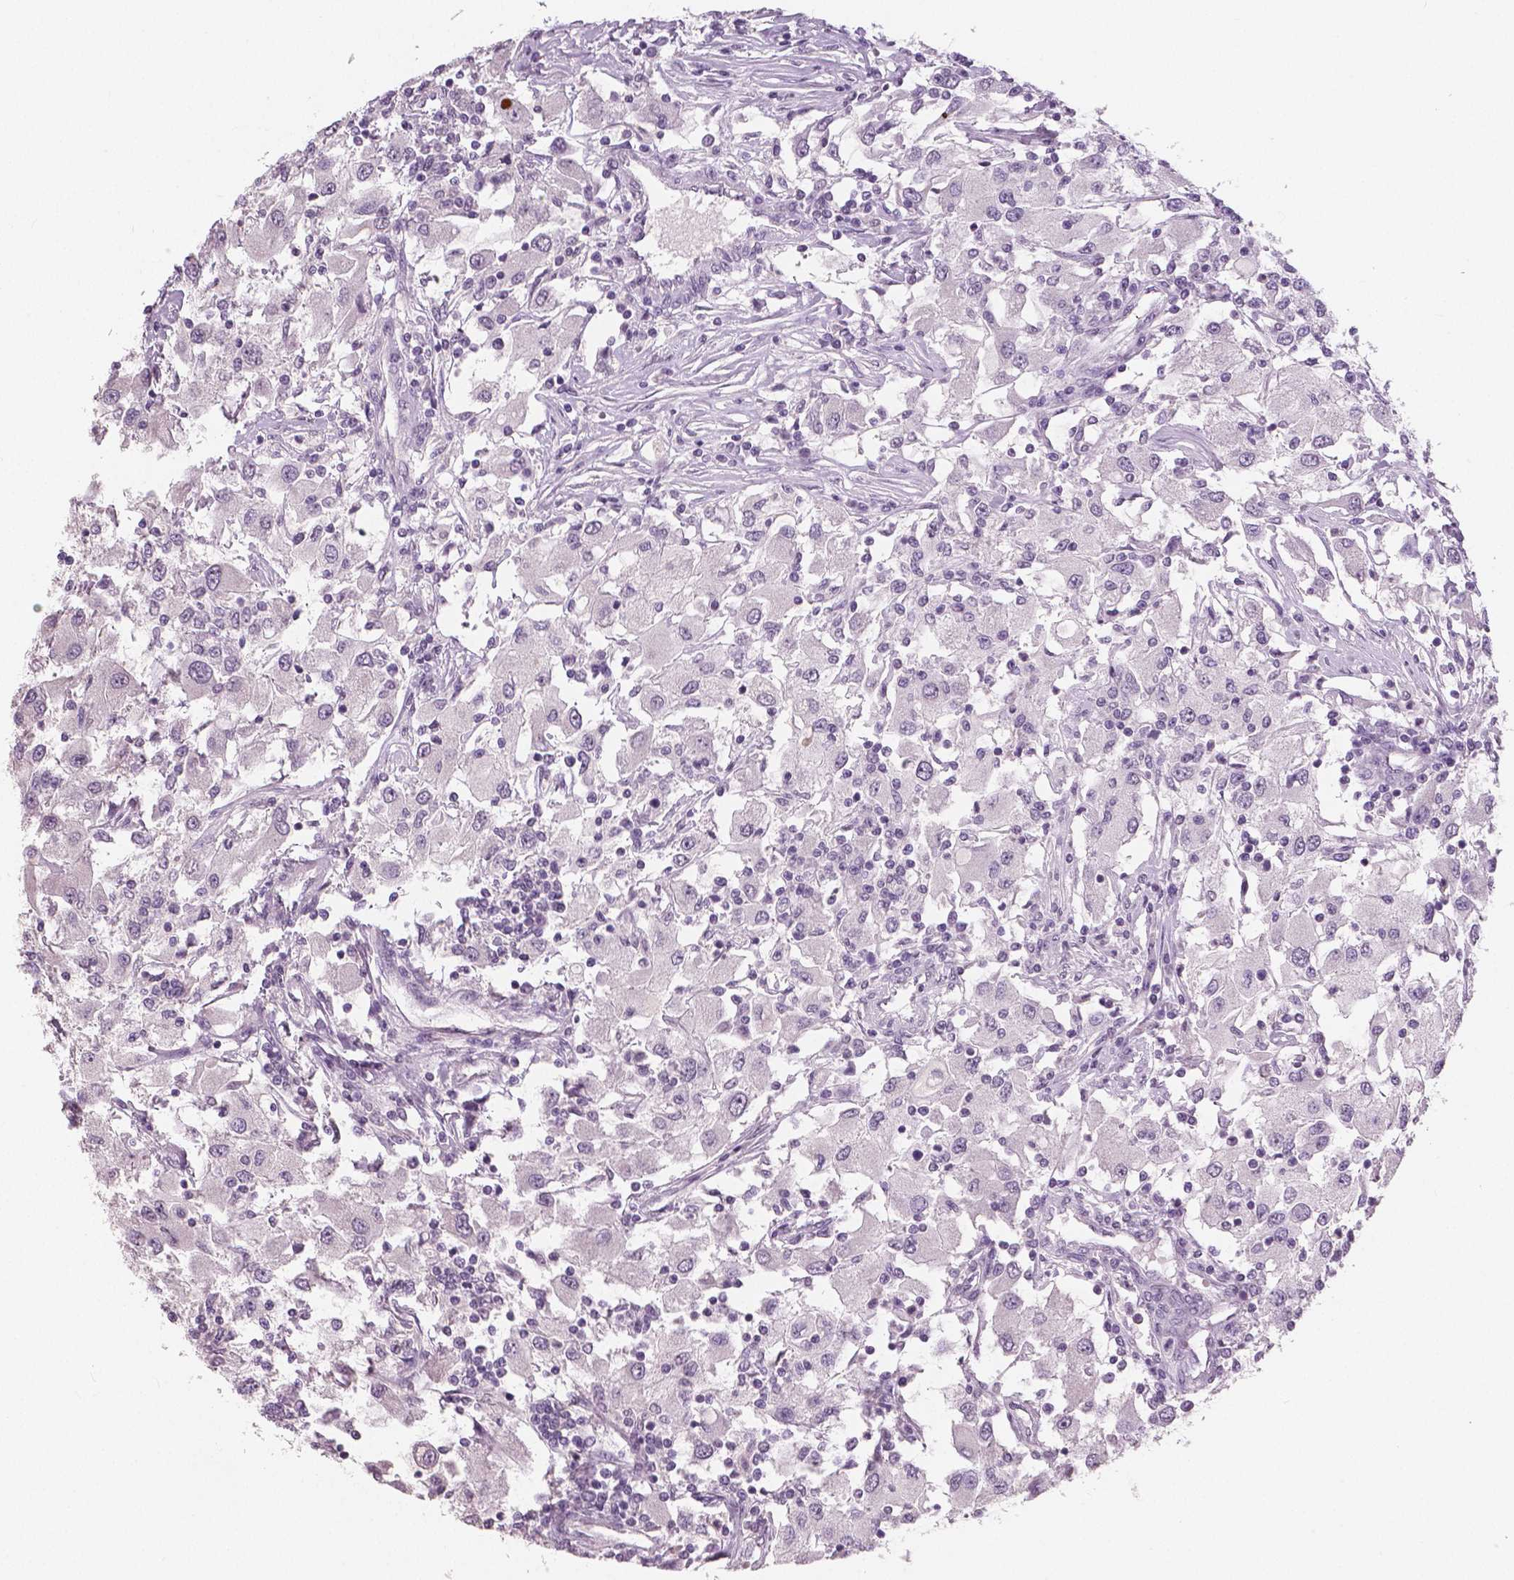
{"staining": {"intensity": "negative", "quantity": "none", "location": "none"}, "tissue": "renal cancer", "cell_type": "Tumor cells", "image_type": "cancer", "snomed": [{"axis": "morphology", "description": "Adenocarcinoma, NOS"}, {"axis": "topography", "description": "Kidney"}], "caption": "Immunohistochemistry (IHC) image of neoplastic tissue: renal cancer stained with DAB (3,3'-diaminobenzidine) reveals no significant protein positivity in tumor cells.", "gene": "NECAB1", "patient": {"sex": "female", "age": 67}}